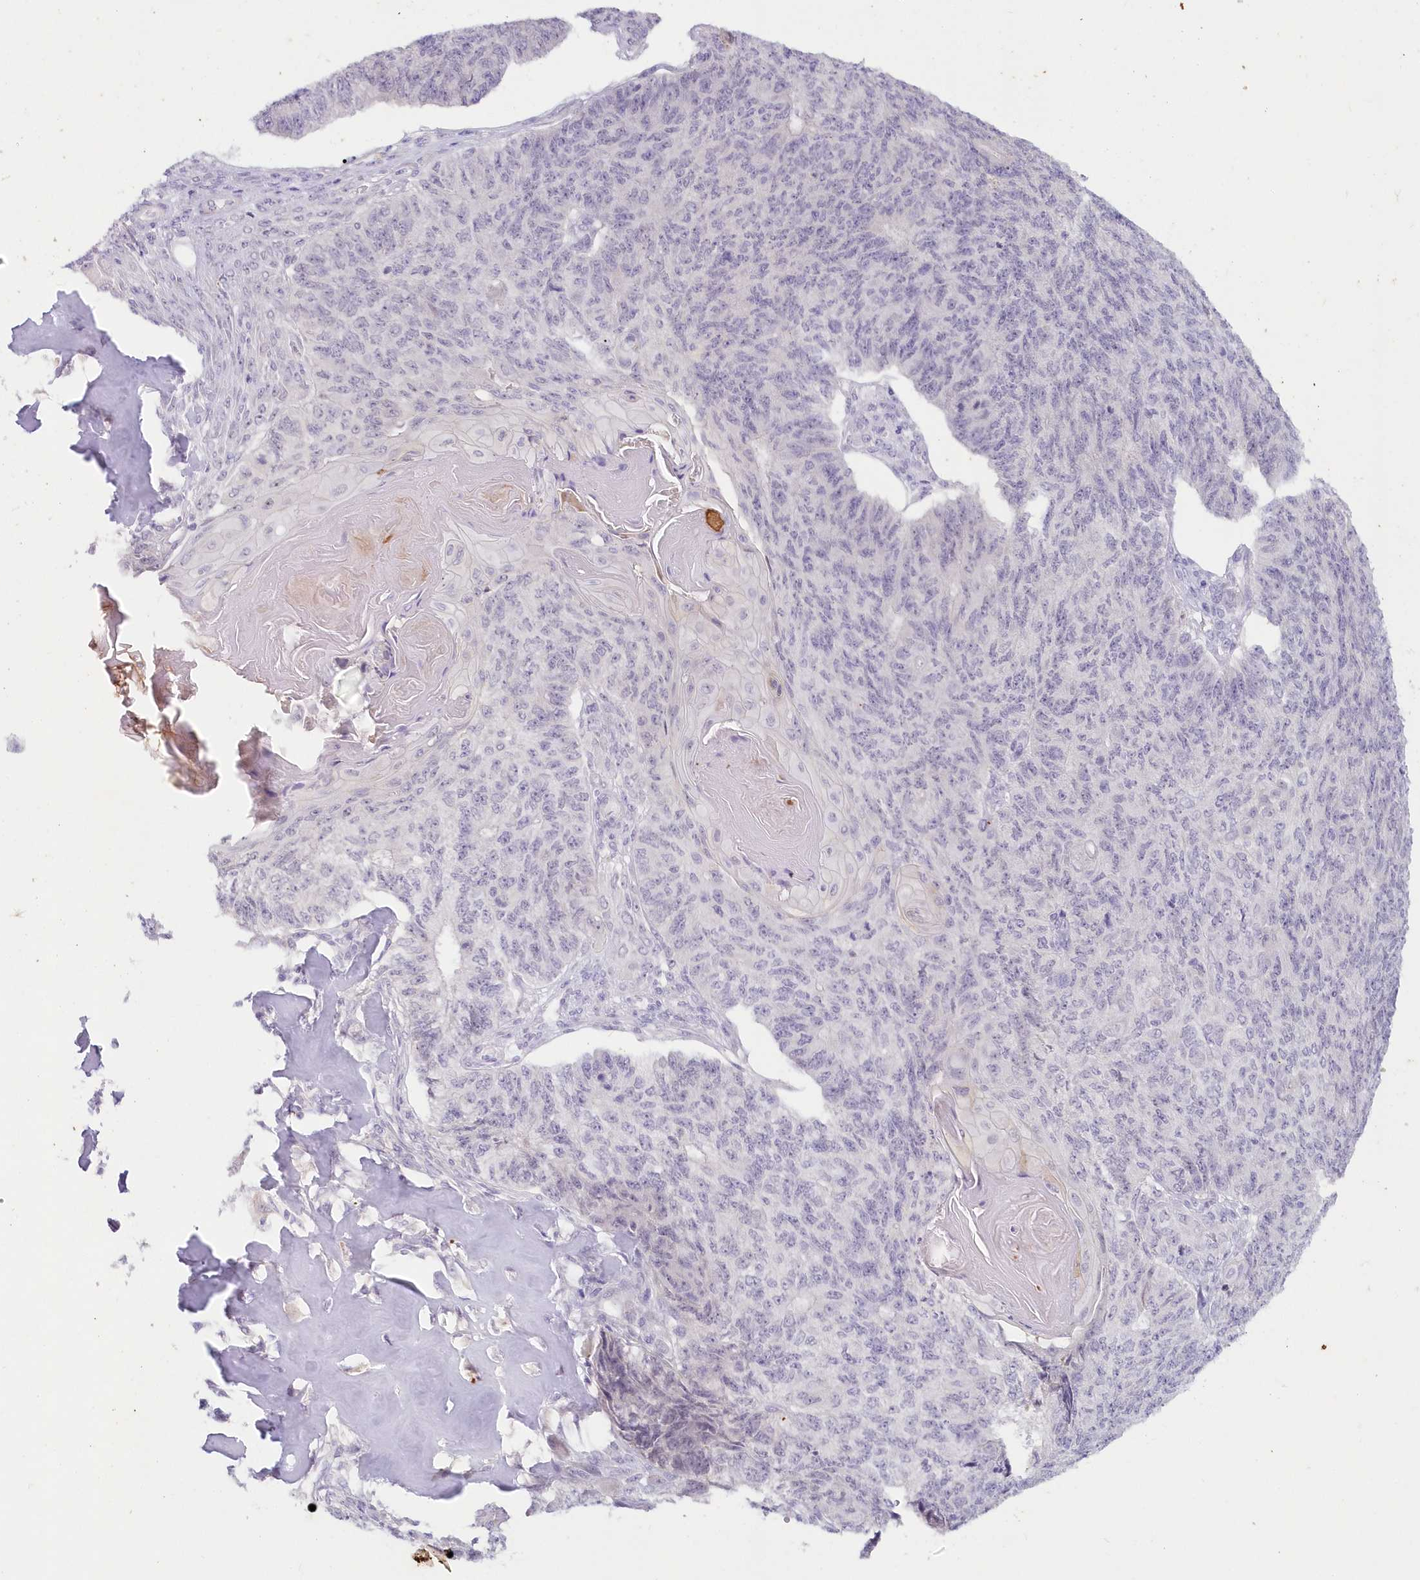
{"staining": {"intensity": "negative", "quantity": "none", "location": "none"}, "tissue": "endometrial cancer", "cell_type": "Tumor cells", "image_type": "cancer", "snomed": [{"axis": "morphology", "description": "Adenocarcinoma, NOS"}, {"axis": "topography", "description": "Endometrium"}], "caption": "An image of endometrial cancer (adenocarcinoma) stained for a protein reveals no brown staining in tumor cells.", "gene": "SNED1", "patient": {"sex": "female", "age": 32}}